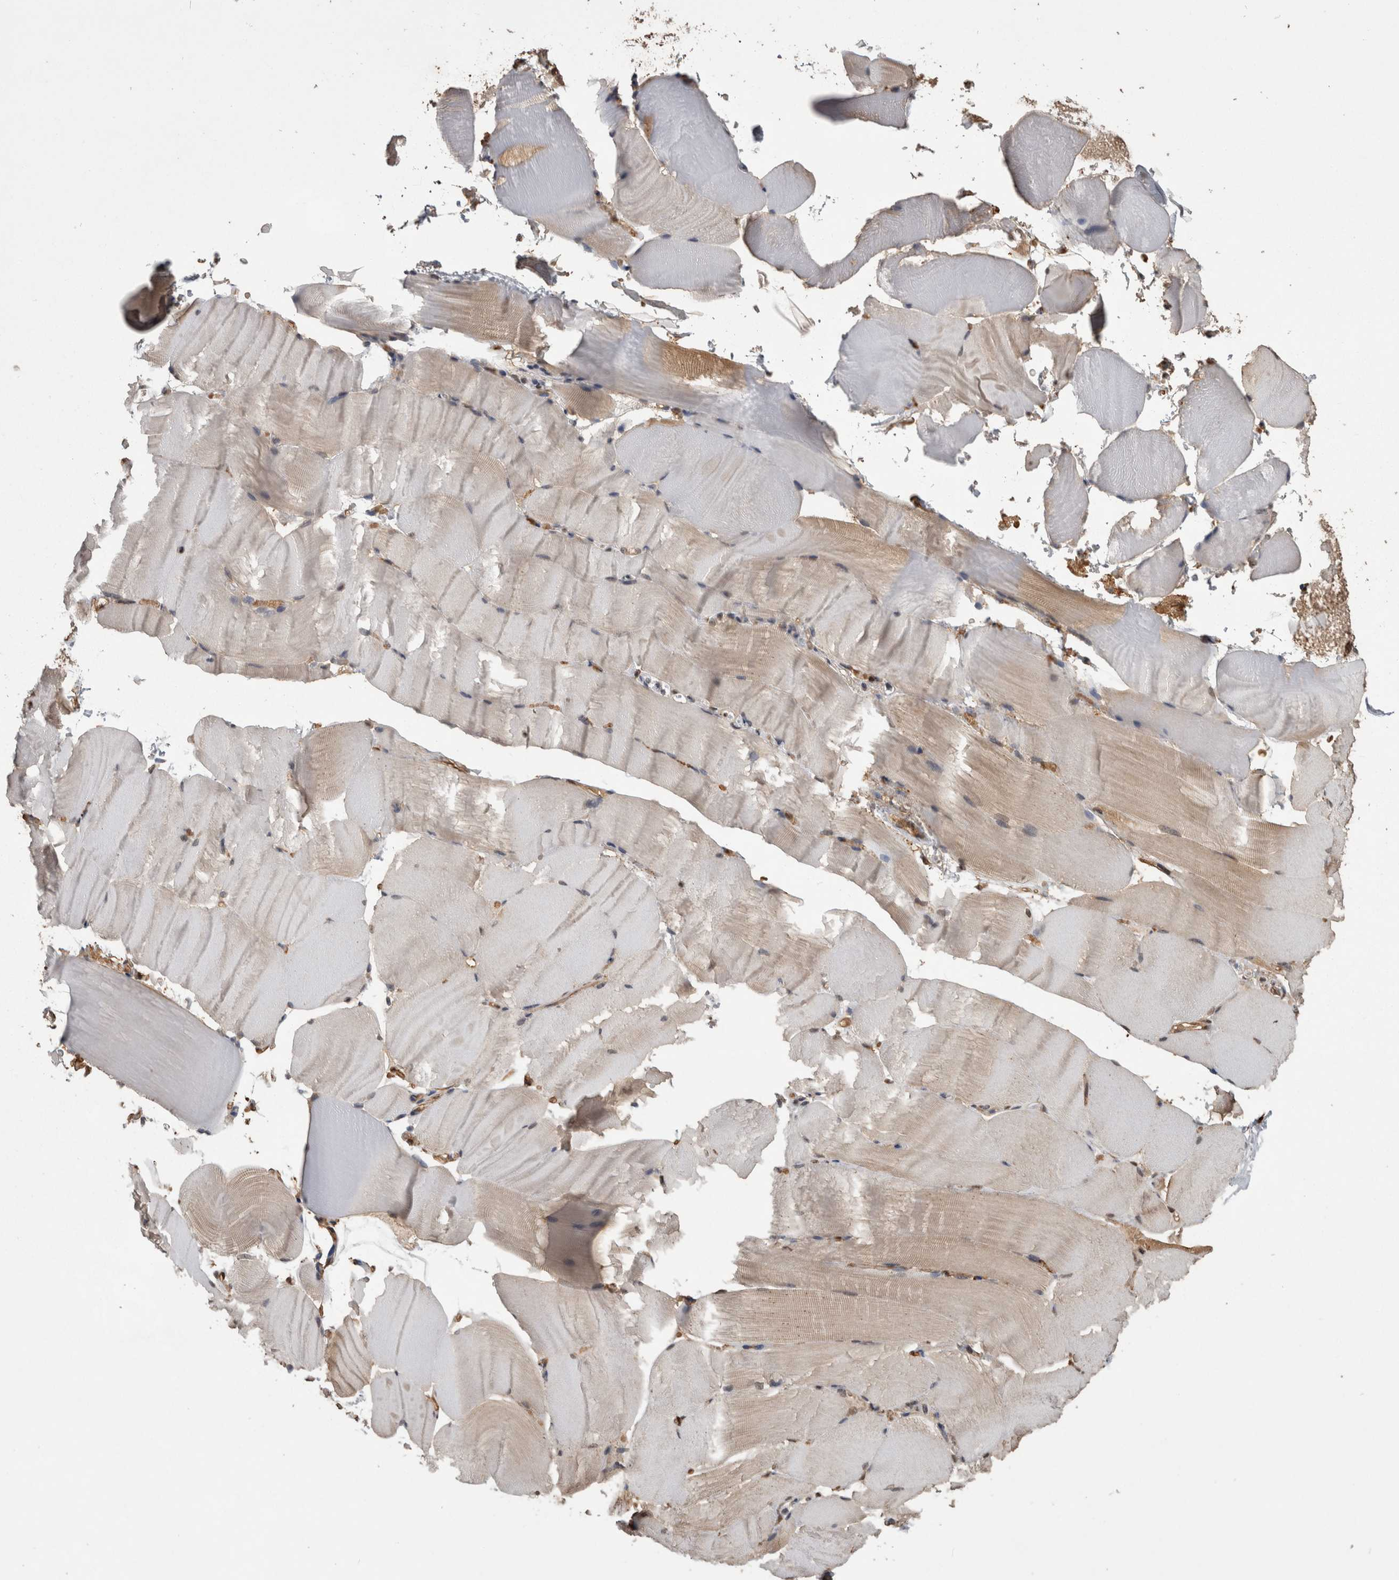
{"staining": {"intensity": "weak", "quantity": "<25%", "location": "cytoplasmic/membranous"}, "tissue": "skeletal muscle", "cell_type": "Myocytes", "image_type": "normal", "snomed": [{"axis": "morphology", "description": "Normal tissue, NOS"}, {"axis": "topography", "description": "Skeletal muscle"}, {"axis": "topography", "description": "Parathyroid gland"}], "caption": "Immunohistochemistry histopathology image of unremarkable skeletal muscle: skeletal muscle stained with DAB (3,3'-diaminobenzidine) shows no significant protein positivity in myocytes. (DAB immunohistochemistry (IHC) visualized using brightfield microscopy, high magnification).", "gene": "LXN", "patient": {"sex": "female", "age": 37}}